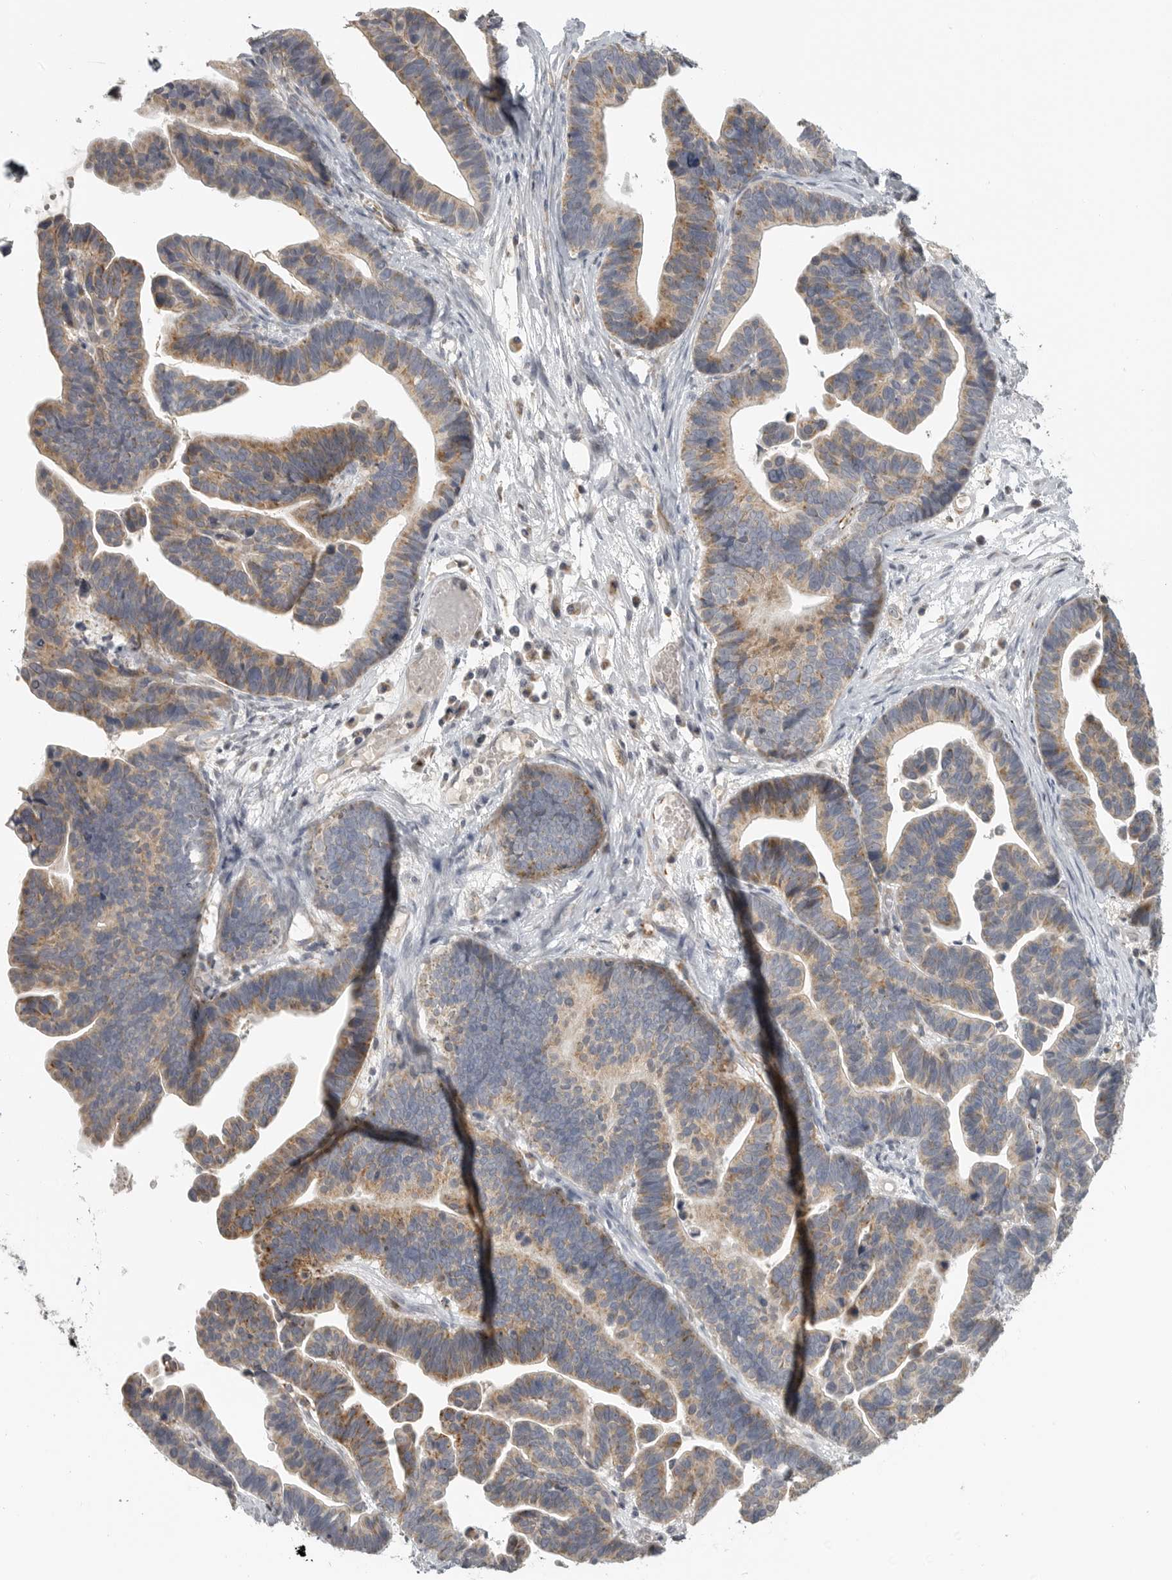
{"staining": {"intensity": "moderate", "quantity": ">75%", "location": "cytoplasmic/membranous"}, "tissue": "ovarian cancer", "cell_type": "Tumor cells", "image_type": "cancer", "snomed": [{"axis": "morphology", "description": "Cystadenocarcinoma, serous, NOS"}, {"axis": "topography", "description": "Ovary"}], "caption": "Protein expression by immunohistochemistry reveals moderate cytoplasmic/membranous expression in about >75% of tumor cells in ovarian cancer.", "gene": "RXFP3", "patient": {"sex": "female", "age": 56}}